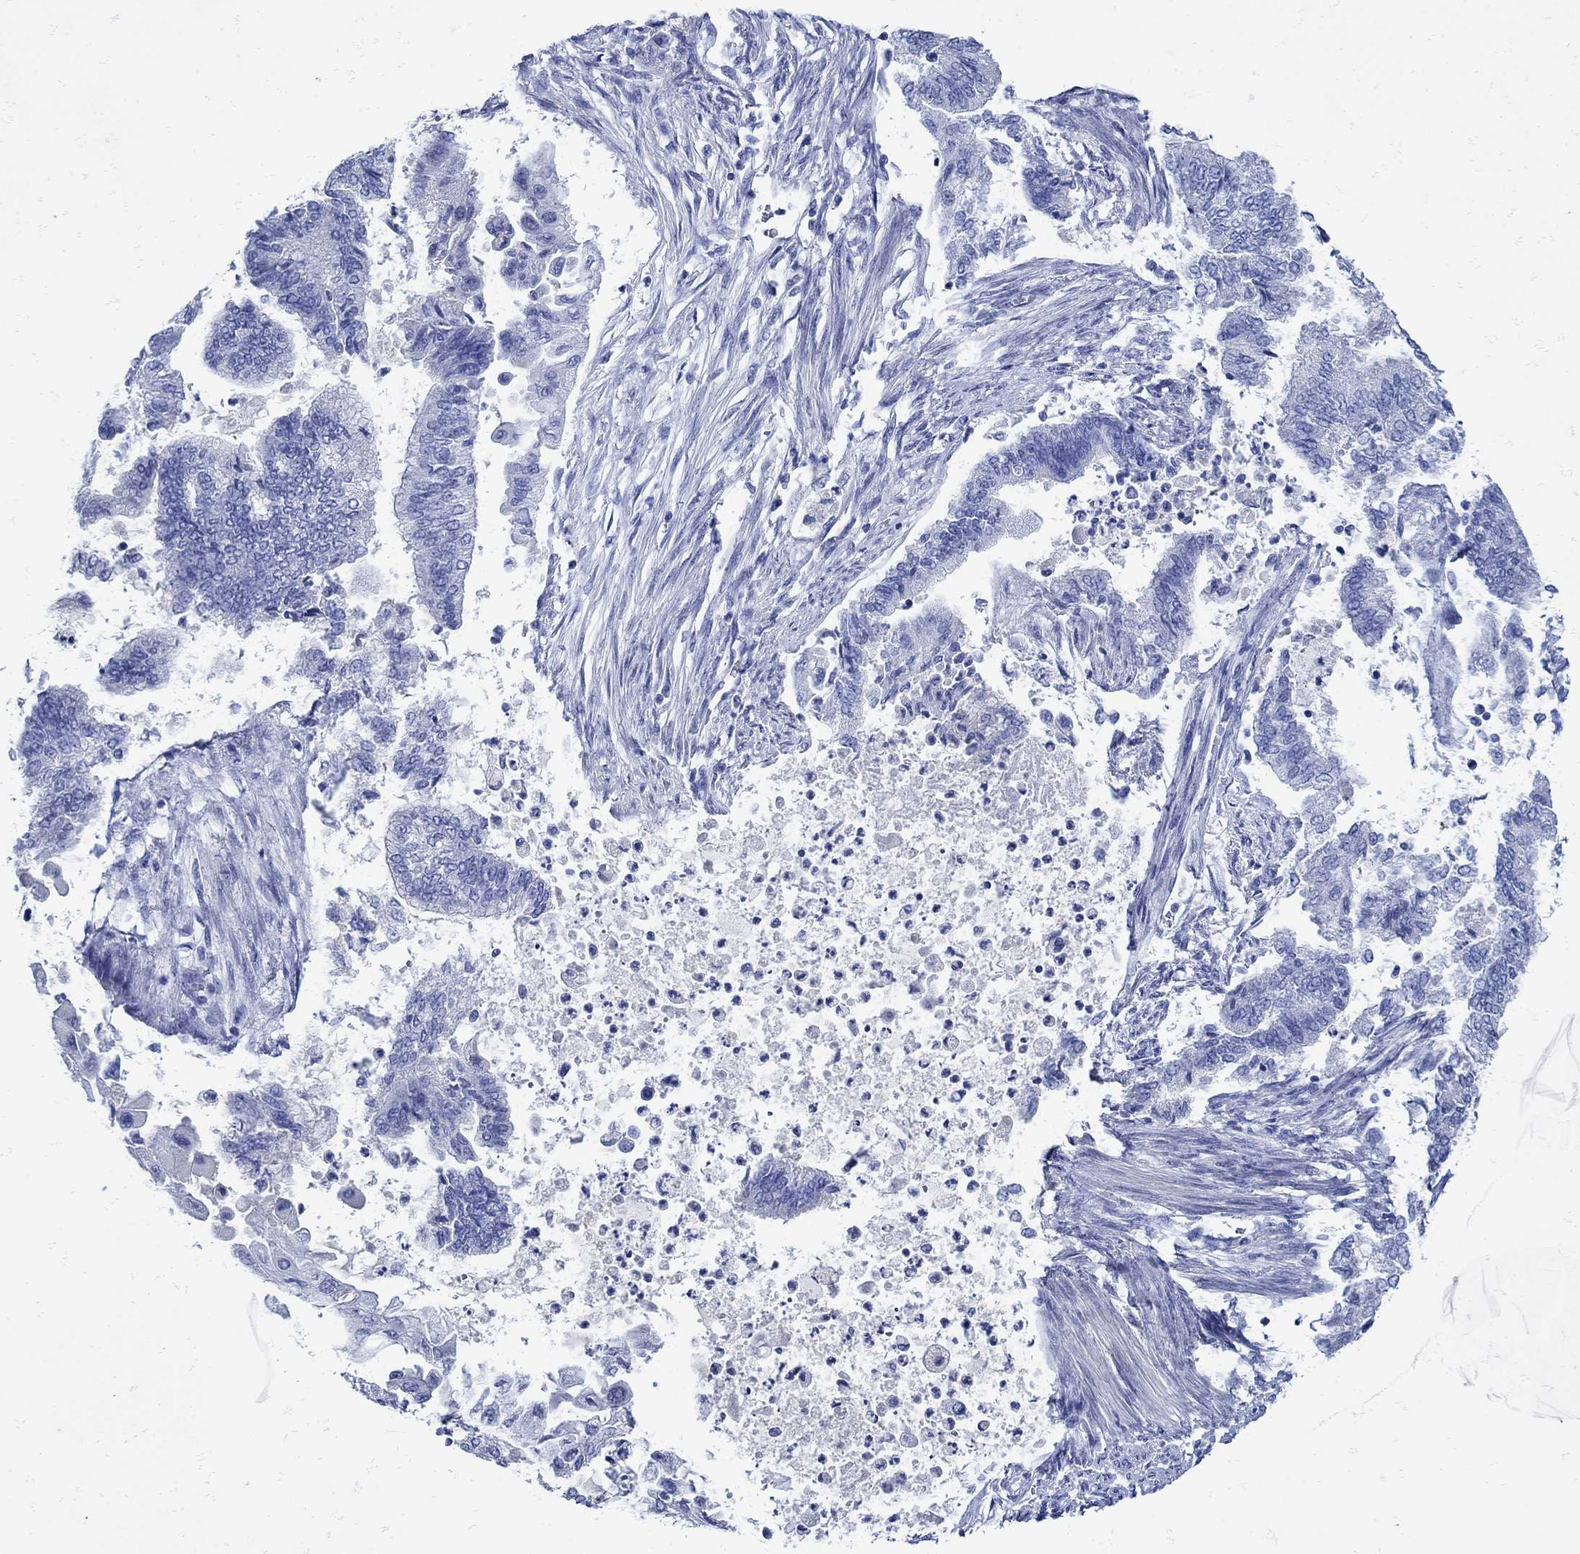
{"staining": {"intensity": "negative", "quantity": "none", "location": "none"}, "tissue": "endometrial cancer", "cell_type": "Tumor cells", "image_type": "cancer", "snomed": [{"axis": "morphology", "description": "Adenocarcinoma, NOS"}, {"axis": "topography", "description": "Endometrium"}], "caption": "Protein analysis of endometrial adenocarcinoma shows no significant positivity in tumor cells. (Stains: DAB (3,3'-diaminobenzidine) IHC with hematoxylin counter stain, Microscopy: brightfield microscopy at high magnification).", "gene": "NOS1", "patient": {"sex": "female", "age": 65}}